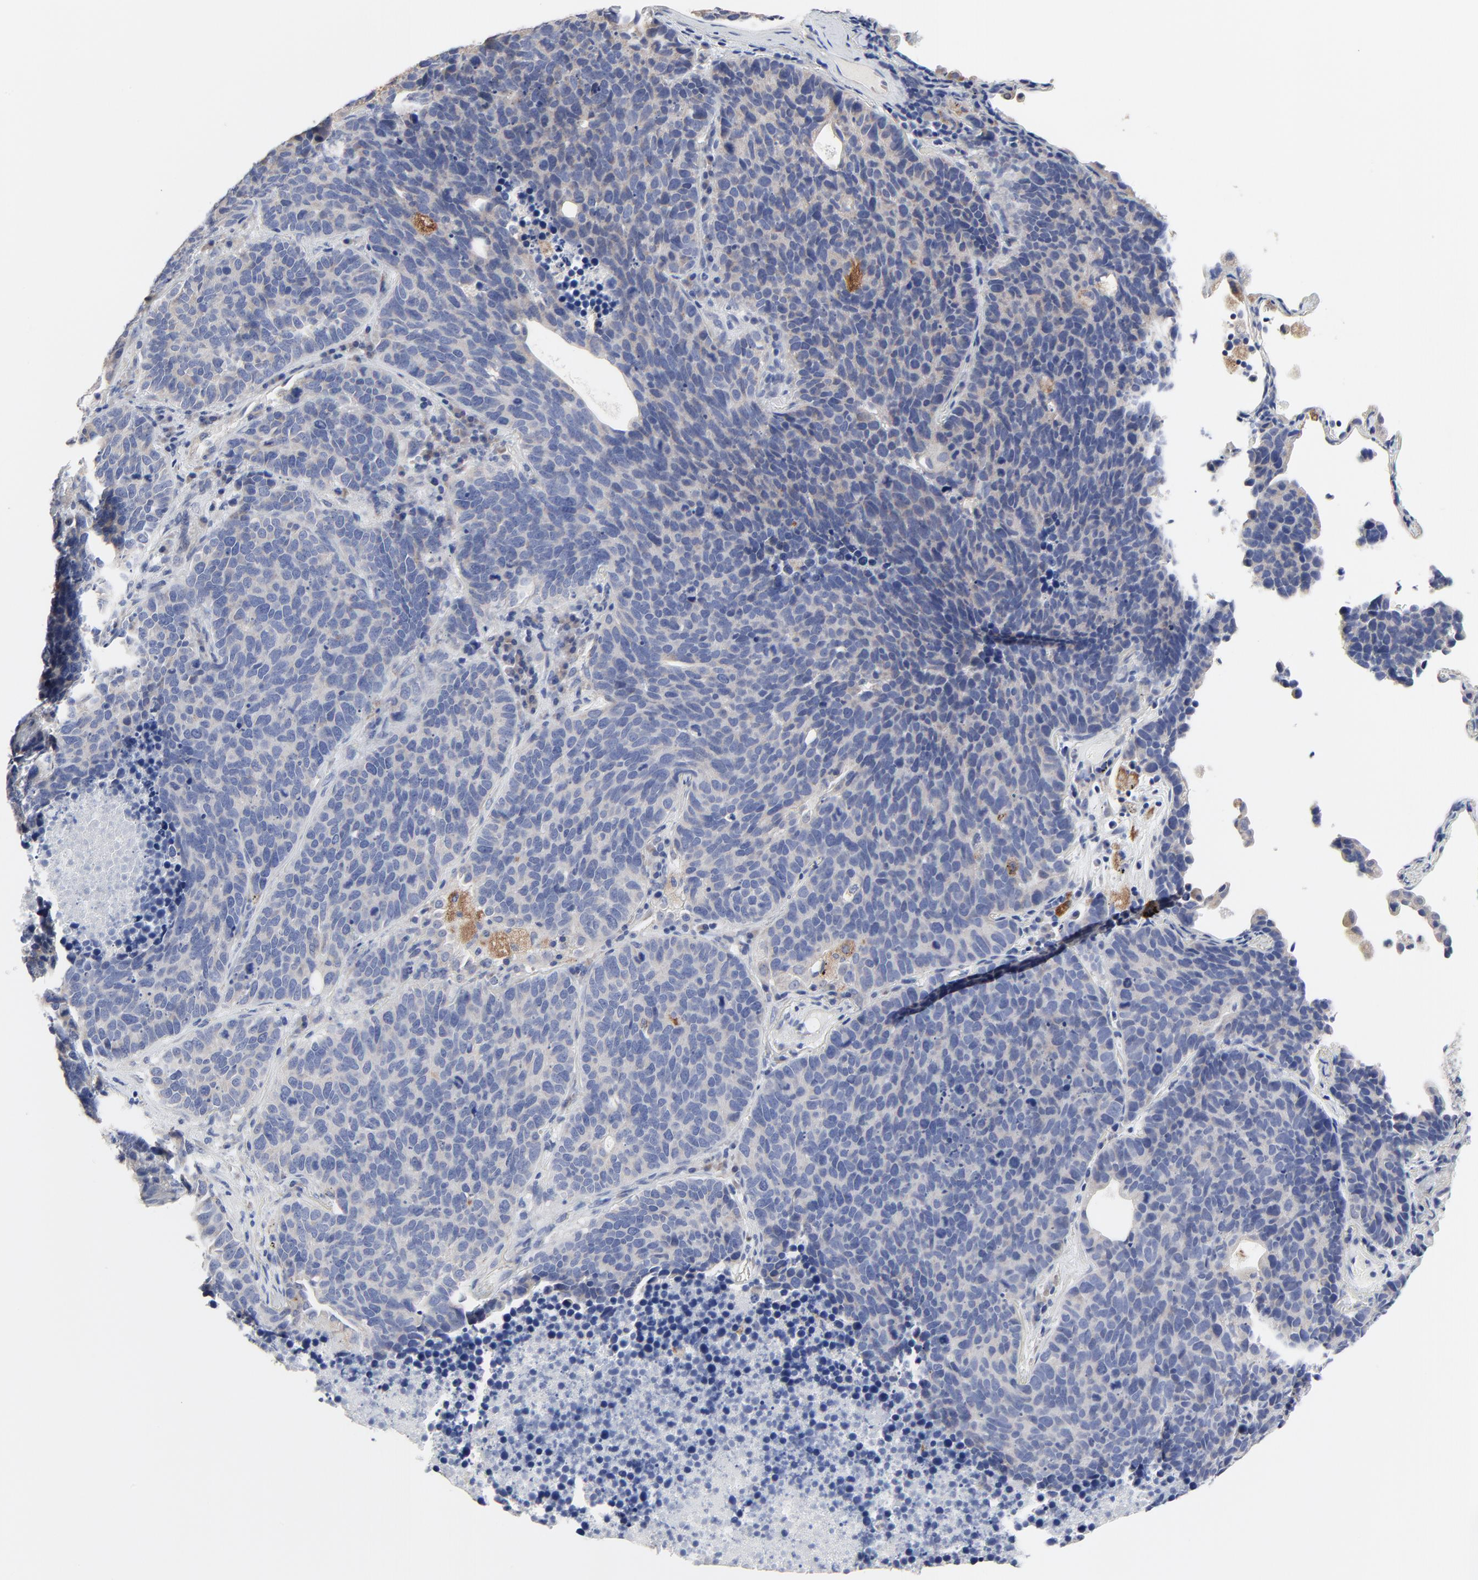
{"staining": {"intensity": "negative", "quantity": "none", "location": "none"}, "tissue": "lung cancer", "cell_type": "Tumor cells", "image_type": "cancer", "snomed": [{"axis": "morphology", "description": "Neoplasm, malignant, NOS"}, {"axis": "topography", "description": "Lung"}], "caption": "Protein analysis of lung neoplasm (malignant) exhibits no significant staining in tumor cells. (Immunohistochemistry (ihc), brightfield microscopy, high magnification).", "gene": "DHRSX", "patient": {"sex": "female", "age": 75}}